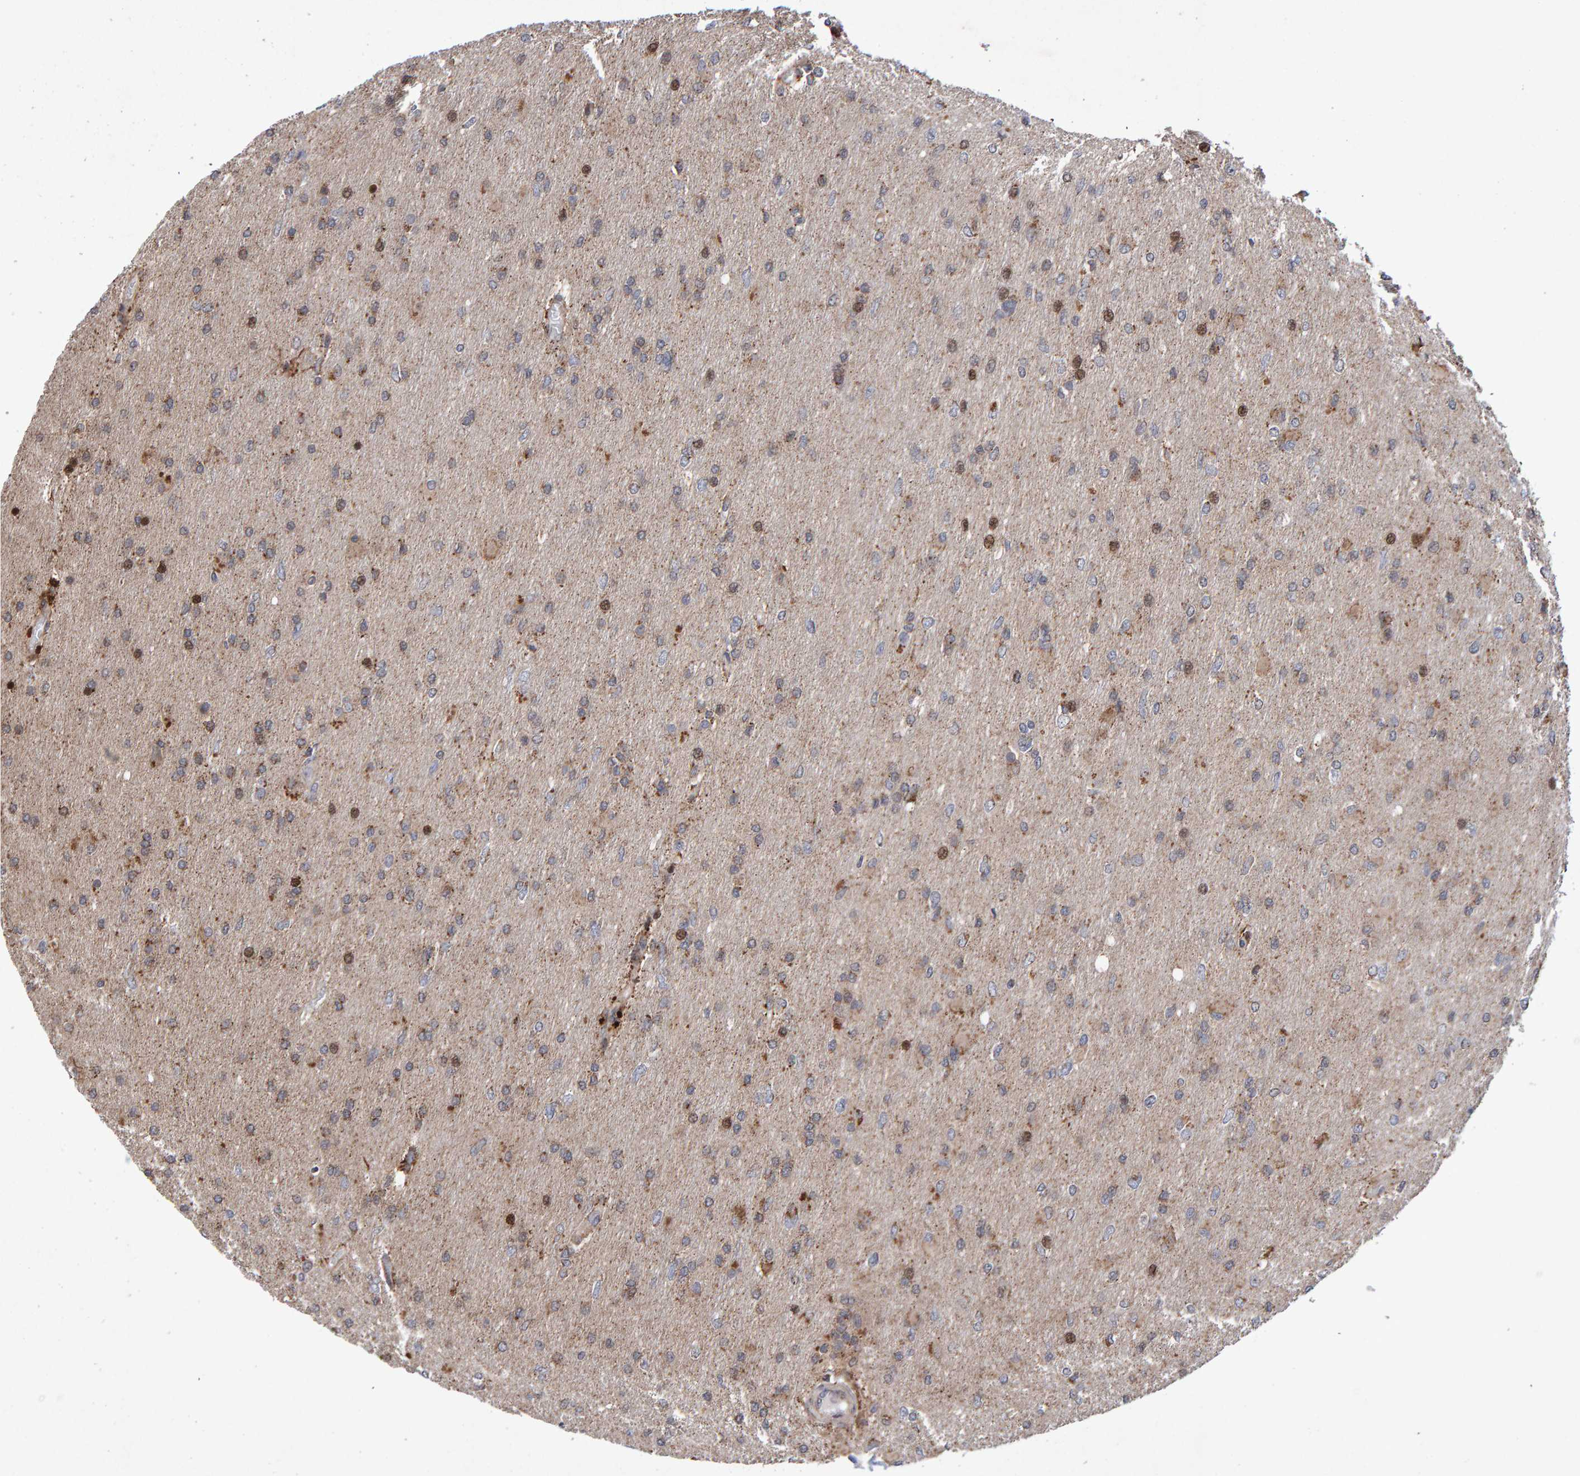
{"staining": {"intensity": "weak", "quantity": ">75%", "location": "cytoplasmic/membranous"}, "tissue": "glioma", "cell_type": "Tumor cells", "image_type": "cancer", "snomed": [{"axis": "morphology", "description": "Glioma, malignant, High grade"}, {"axis": "topography", "description": "Cerebral cortex"}], "caption": "Immunohistochemistry (IHC) image of neoplastic tissue: human glioma stained using IHC reveals low levels of weak protein expression localized specifically in the cytoplasmic/membranous of tumor cells, appearing as a cytoplasmic/membranous brown color.", "gene": "PECR", "patient": {"sex": "female", "age": 36}}